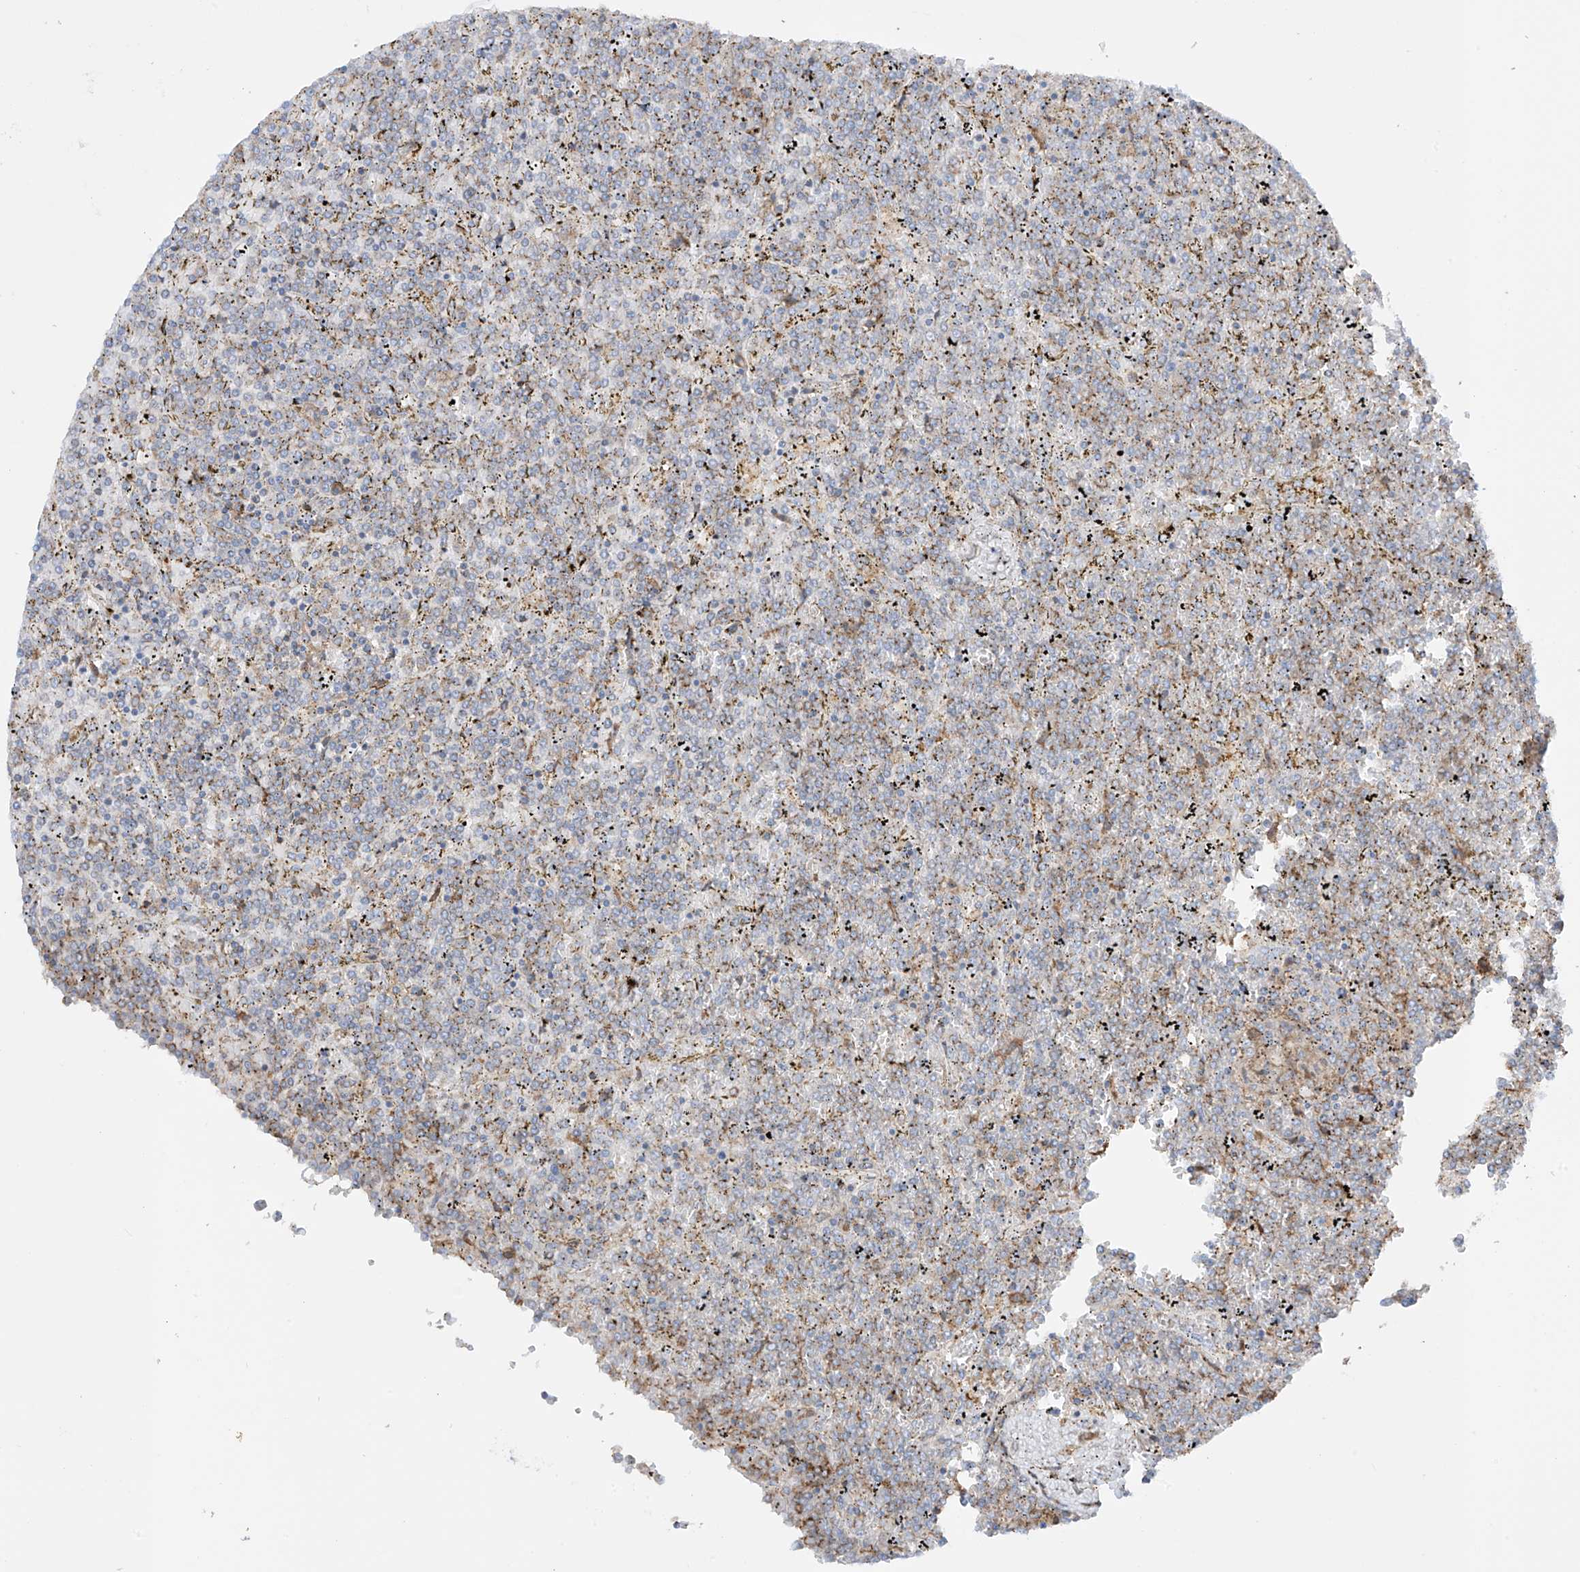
{"staining": {"intensity": "strong", "quantity": "25%-75%", "location": "cytoplasmic/membranous"}, "tissue": "lymphoma", "cell_type": "Tumor cells", "image_type": "cancer", "snomed": [{"axis": "morphology", "description": "Malignant lymphoma, non-Hodgkin's type, Low grade"}, {"axis": "topography", "description": "Spleen"}], "caption": "Lymphoma stained for a protein (brown) demonstrates strong cytoplasmic/membranous positive expression in approximately 25%-75% of tumor cells.", "gene": "XKR3", "patient": {"sex": "female", "age": 19}}